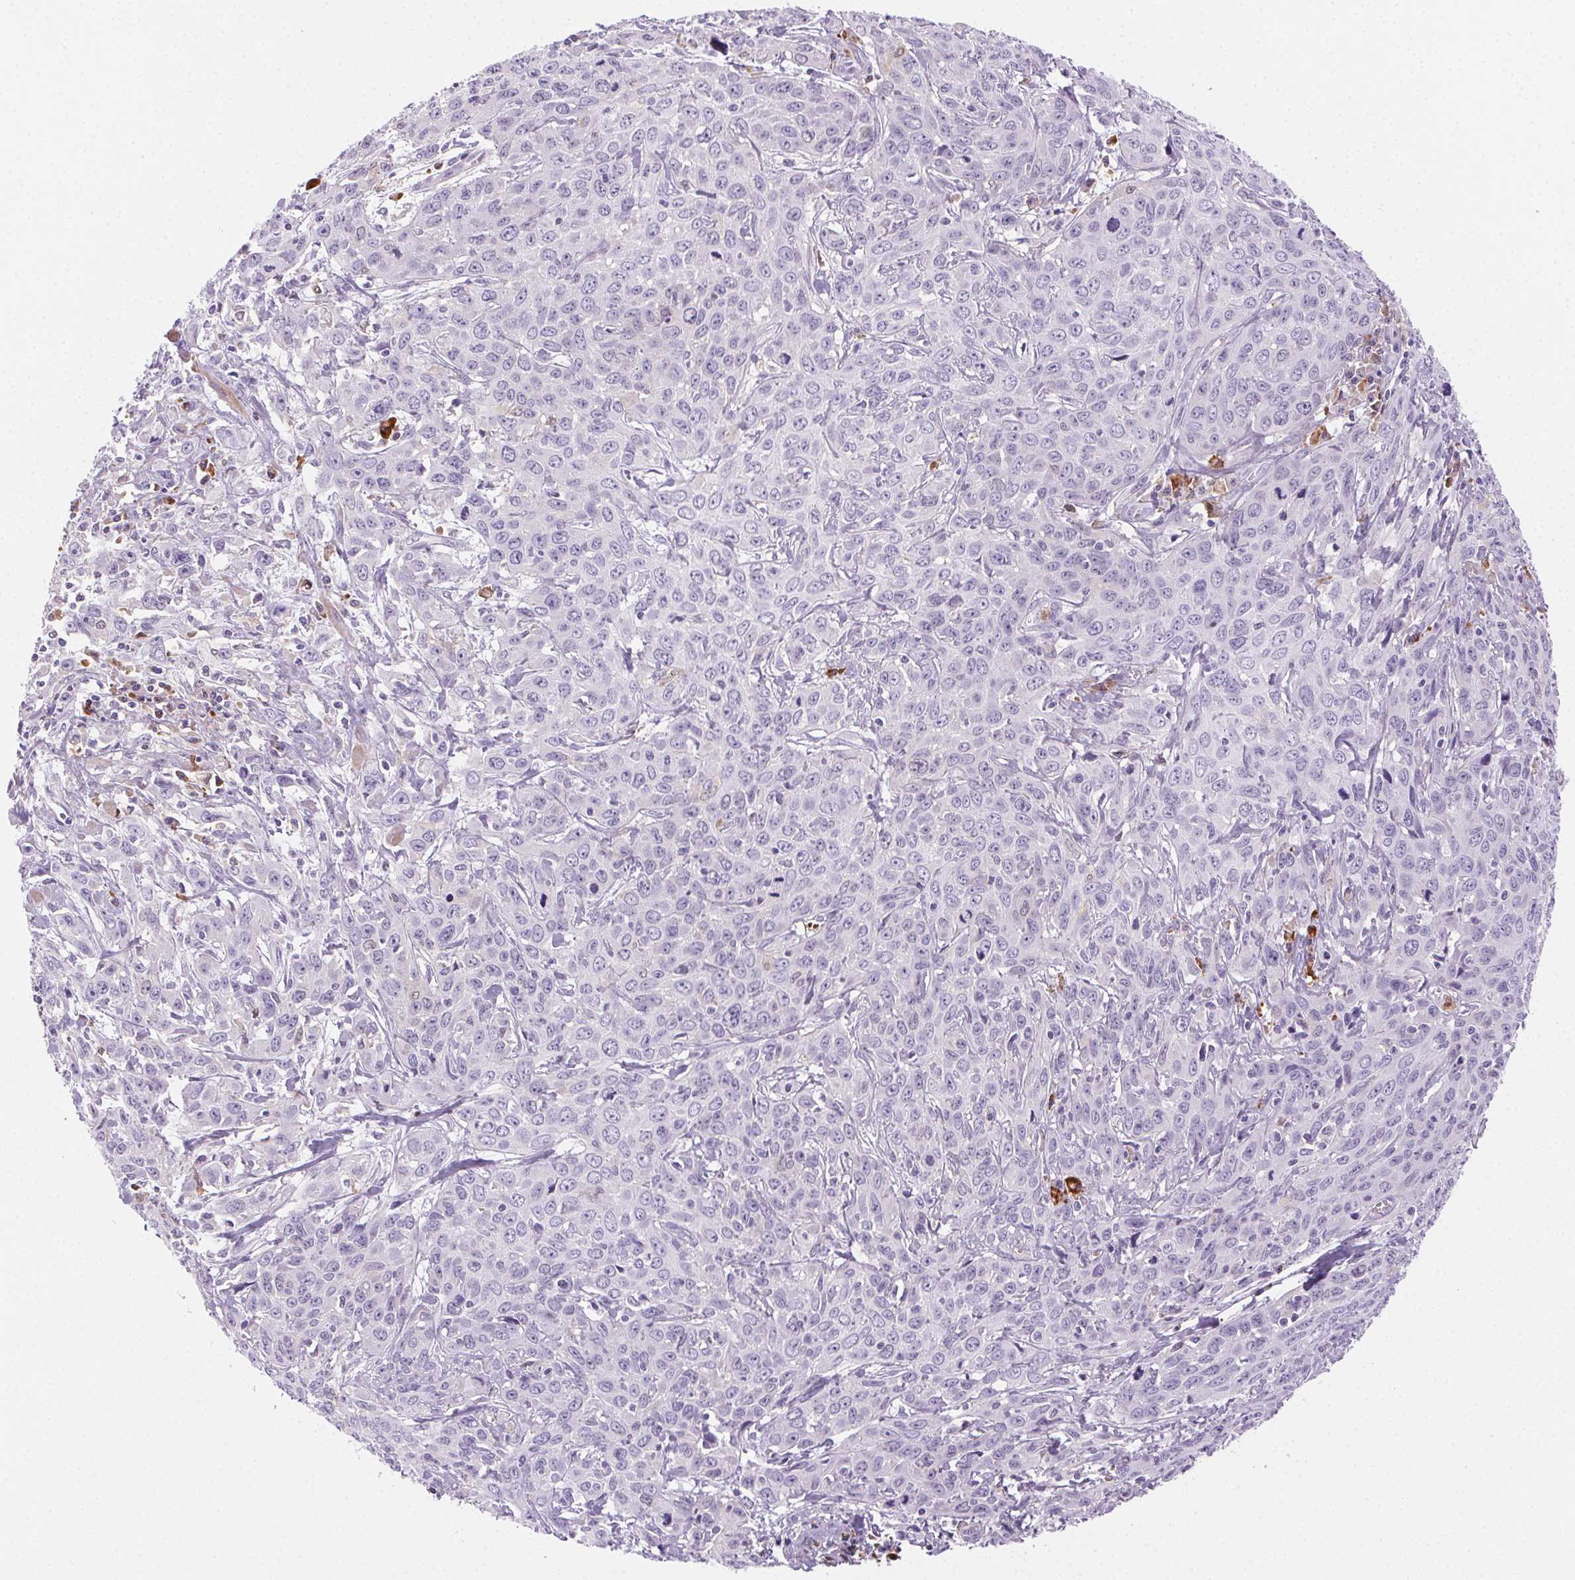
{"staining": {"intensity": "negative", "quantity": "none", "location": "none"}, "tissue": "cervical cancer", "cell_type": "Tumor cells", "image_type": "cancer", "snomed": [{"axis": "morphology", "description": "Squamous cell carcinoma, NOS"}, {"axis": "topography", "description": "Cervix"}], "caption": "Human squamous cell carcinoma (cervical) stained for a protein using immunohistochemistry (IHC) displays no expression in tumor cells.", "gene": "TMEM45A", "patient": {"sex": "female", "age": 38}}